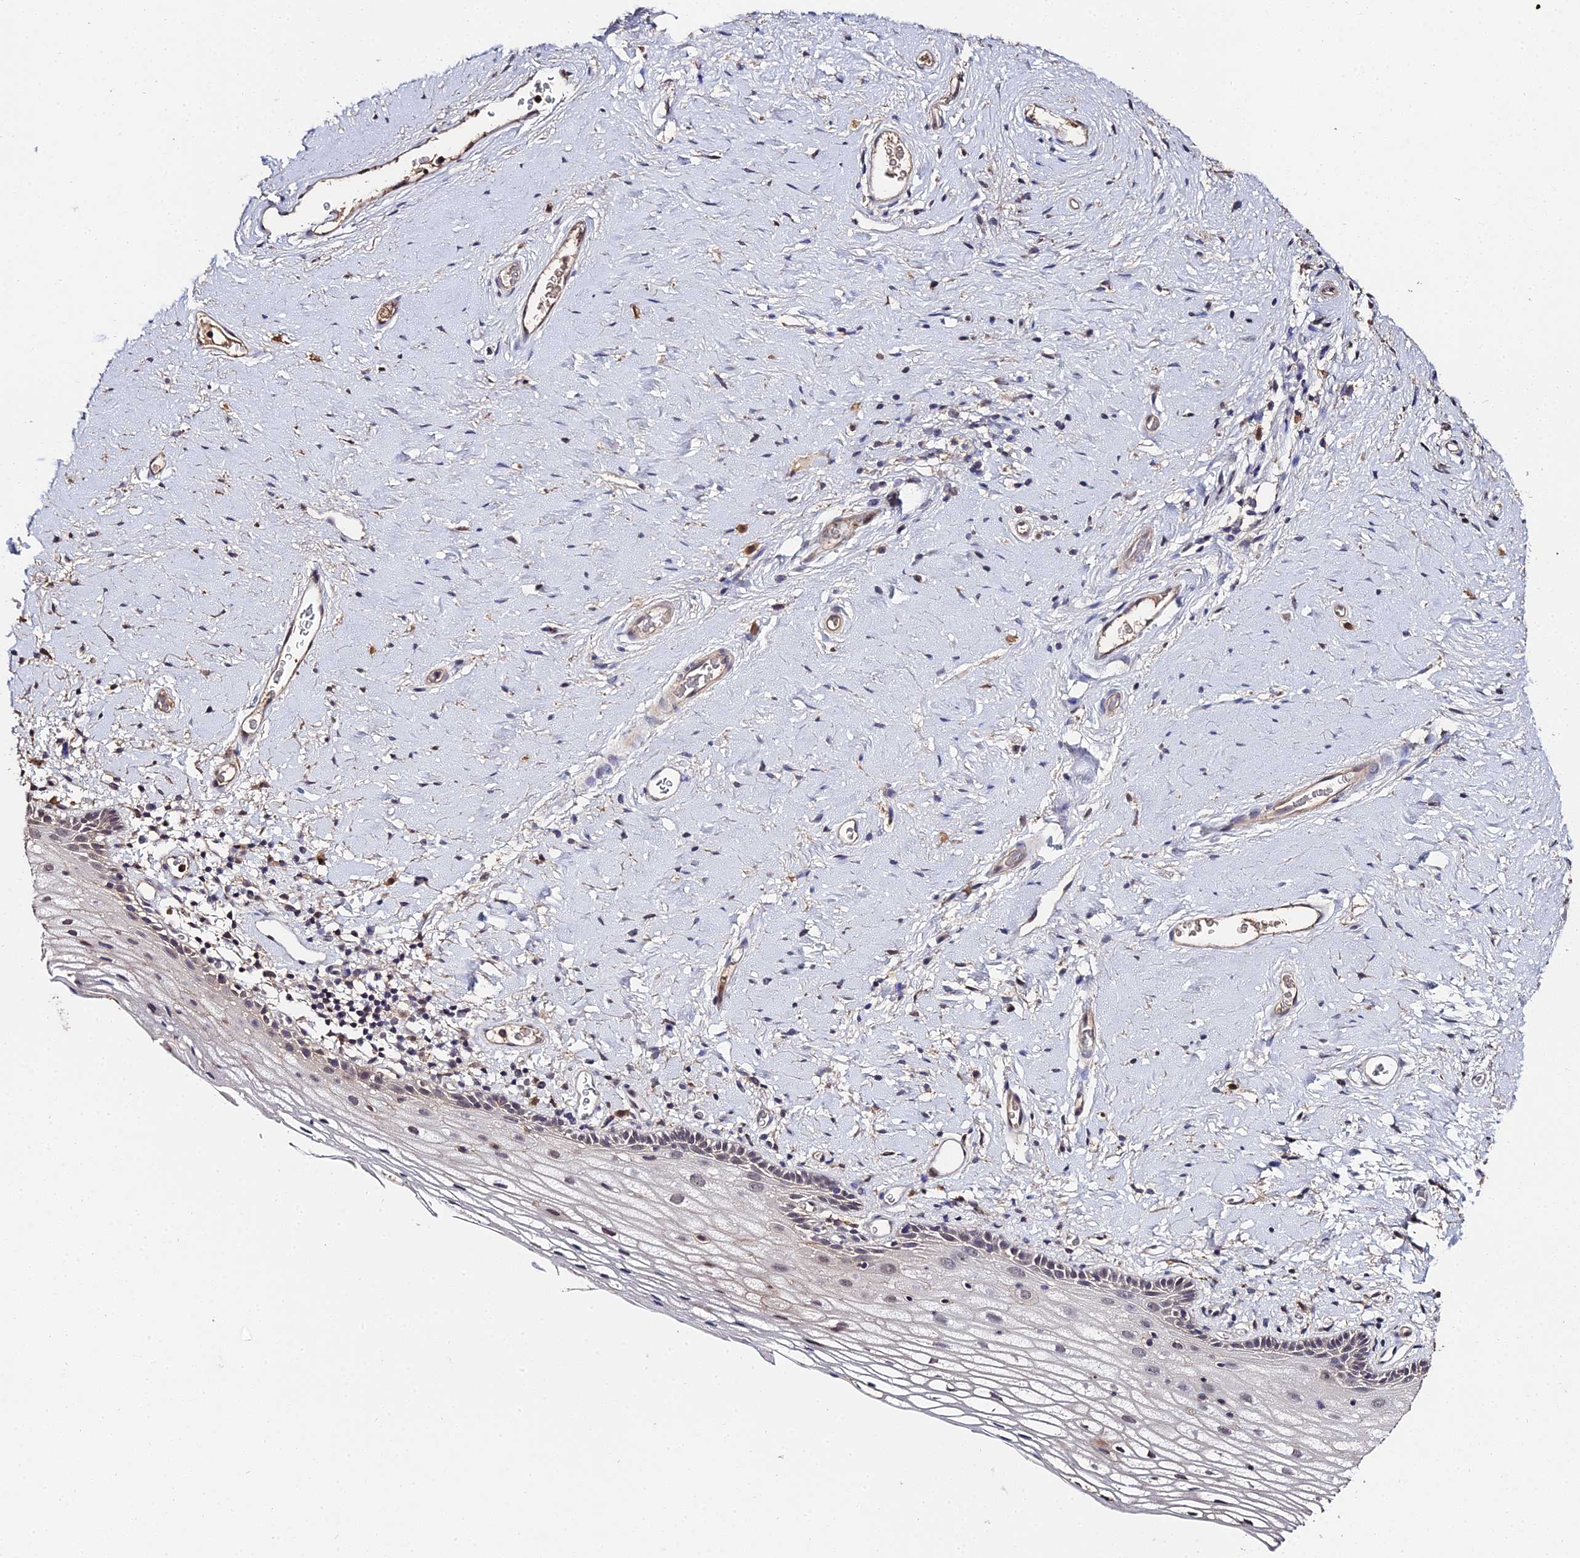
{"staining": {"intensity": "moderate", "quantity": "<25%", "location": "nuclear"}, "tissue": "vagina", "cell_type": "Squamous epithelial cells", "image_type": "normal", "snomed": [{"axis": "morphology", "description": "Normal tissue, NOS"}, {"axis": "morphology", "description": "Adenocarcinoma, NOS"}, {"axis": "topography", "description": "Rectum"}, {"axis": "topography", "description": "Vagina"}], "caption": "An image of human vagina stained for a protein exhibits moderate nuclear brown staining in squamous epithelial cells.", "gene": "LSM5", "patient": {"sex": "female", "age": 71}}